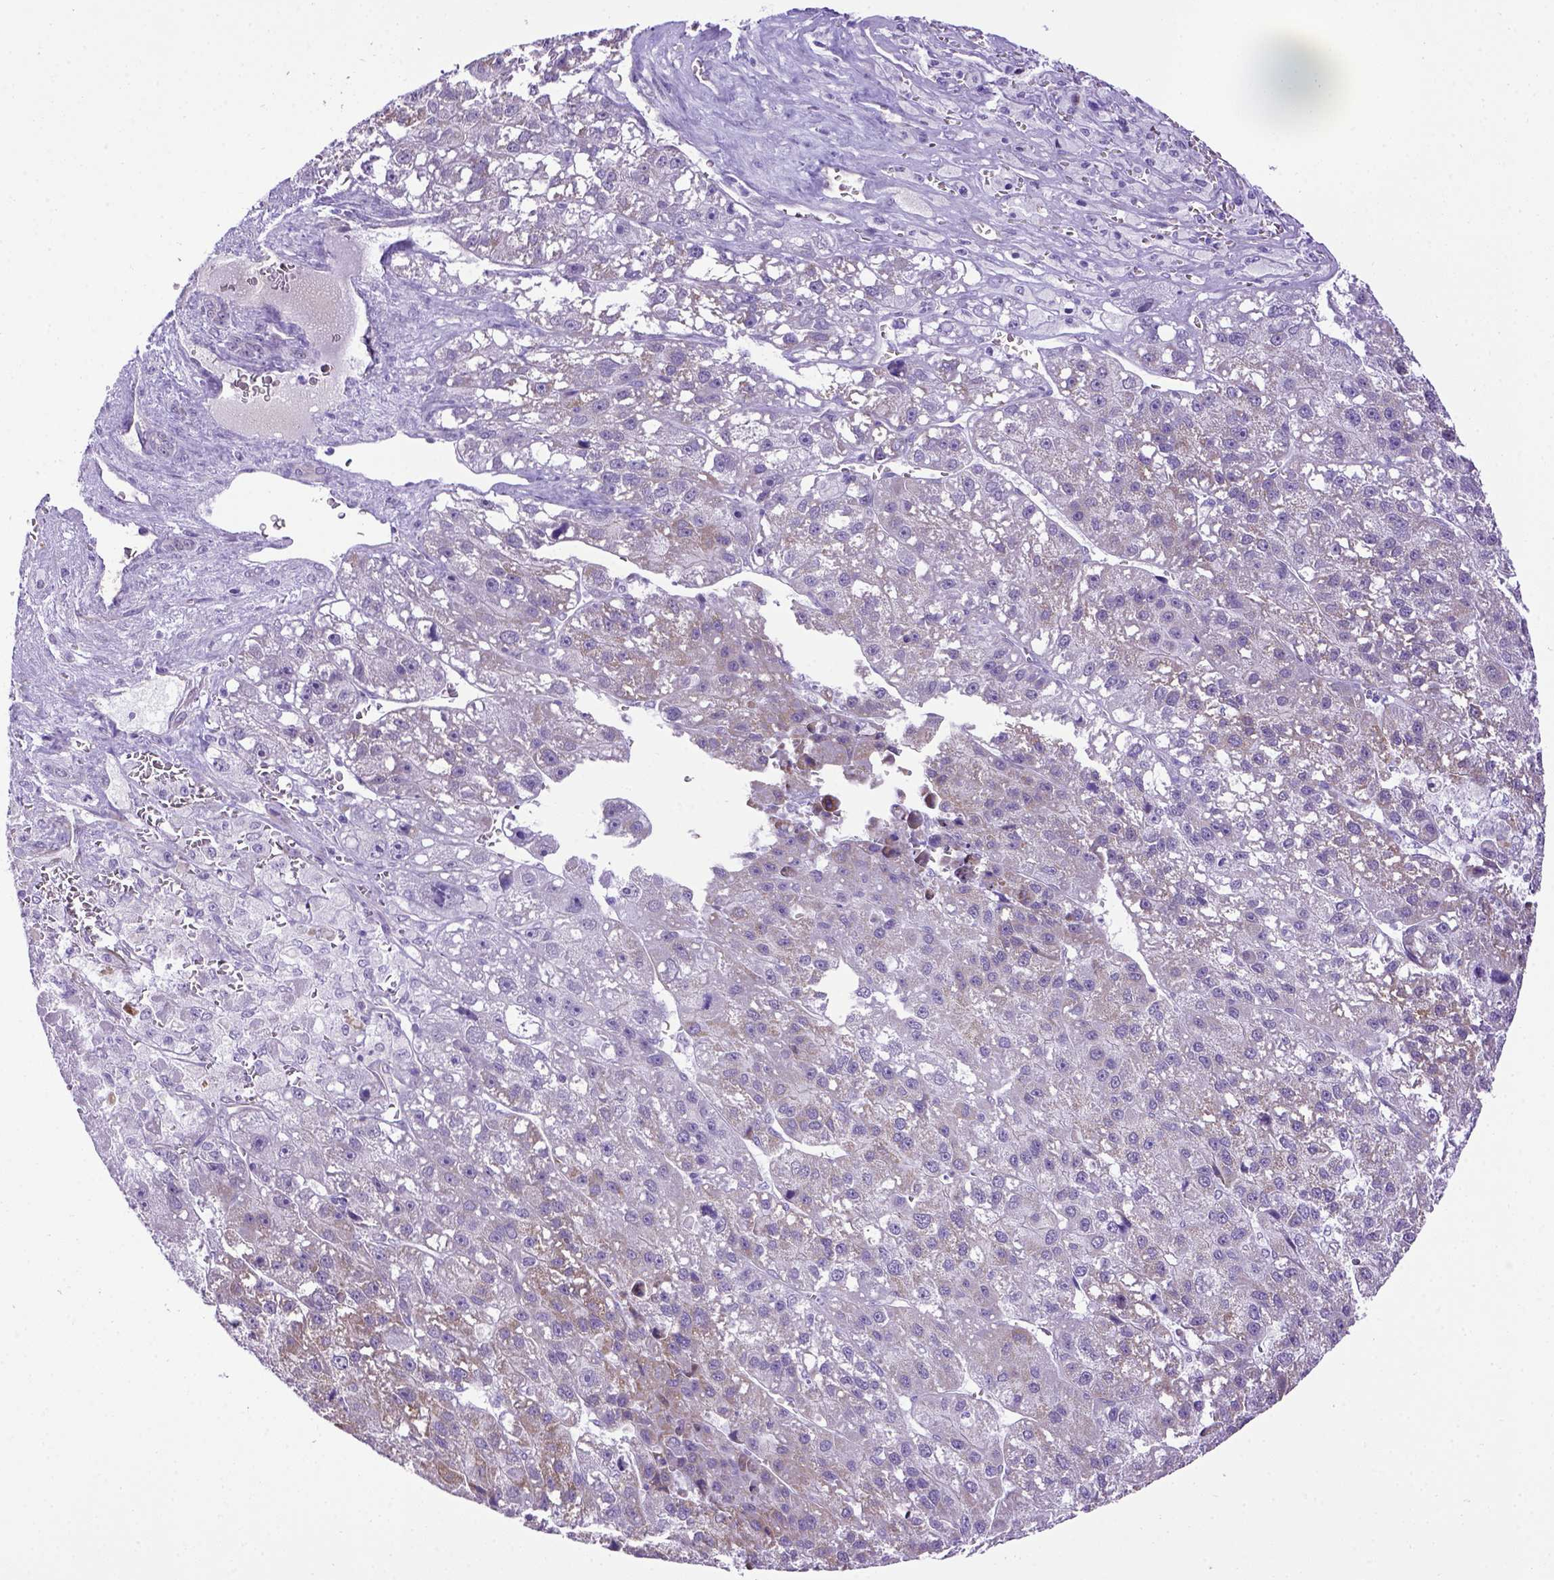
{"staining": {"intensity": "weak", "quantity": "<25%", "location": "cytoplasmic/membranous"}, "tissue": "liver cancer", "cell_type": "Tumor cells", "image_type": "cancer", "snomed": [{"axis": "morphology", "description": "Carcinoma, Hepatocellular, NOS"}, {"axis": "topography", "description": "Liver"}], "caption": "There is no significant positivity in tumor cells of liver hepatocellular carcinoma.", "gene": "ADAM12", "patient": {"sex": "female", "age": 70}}